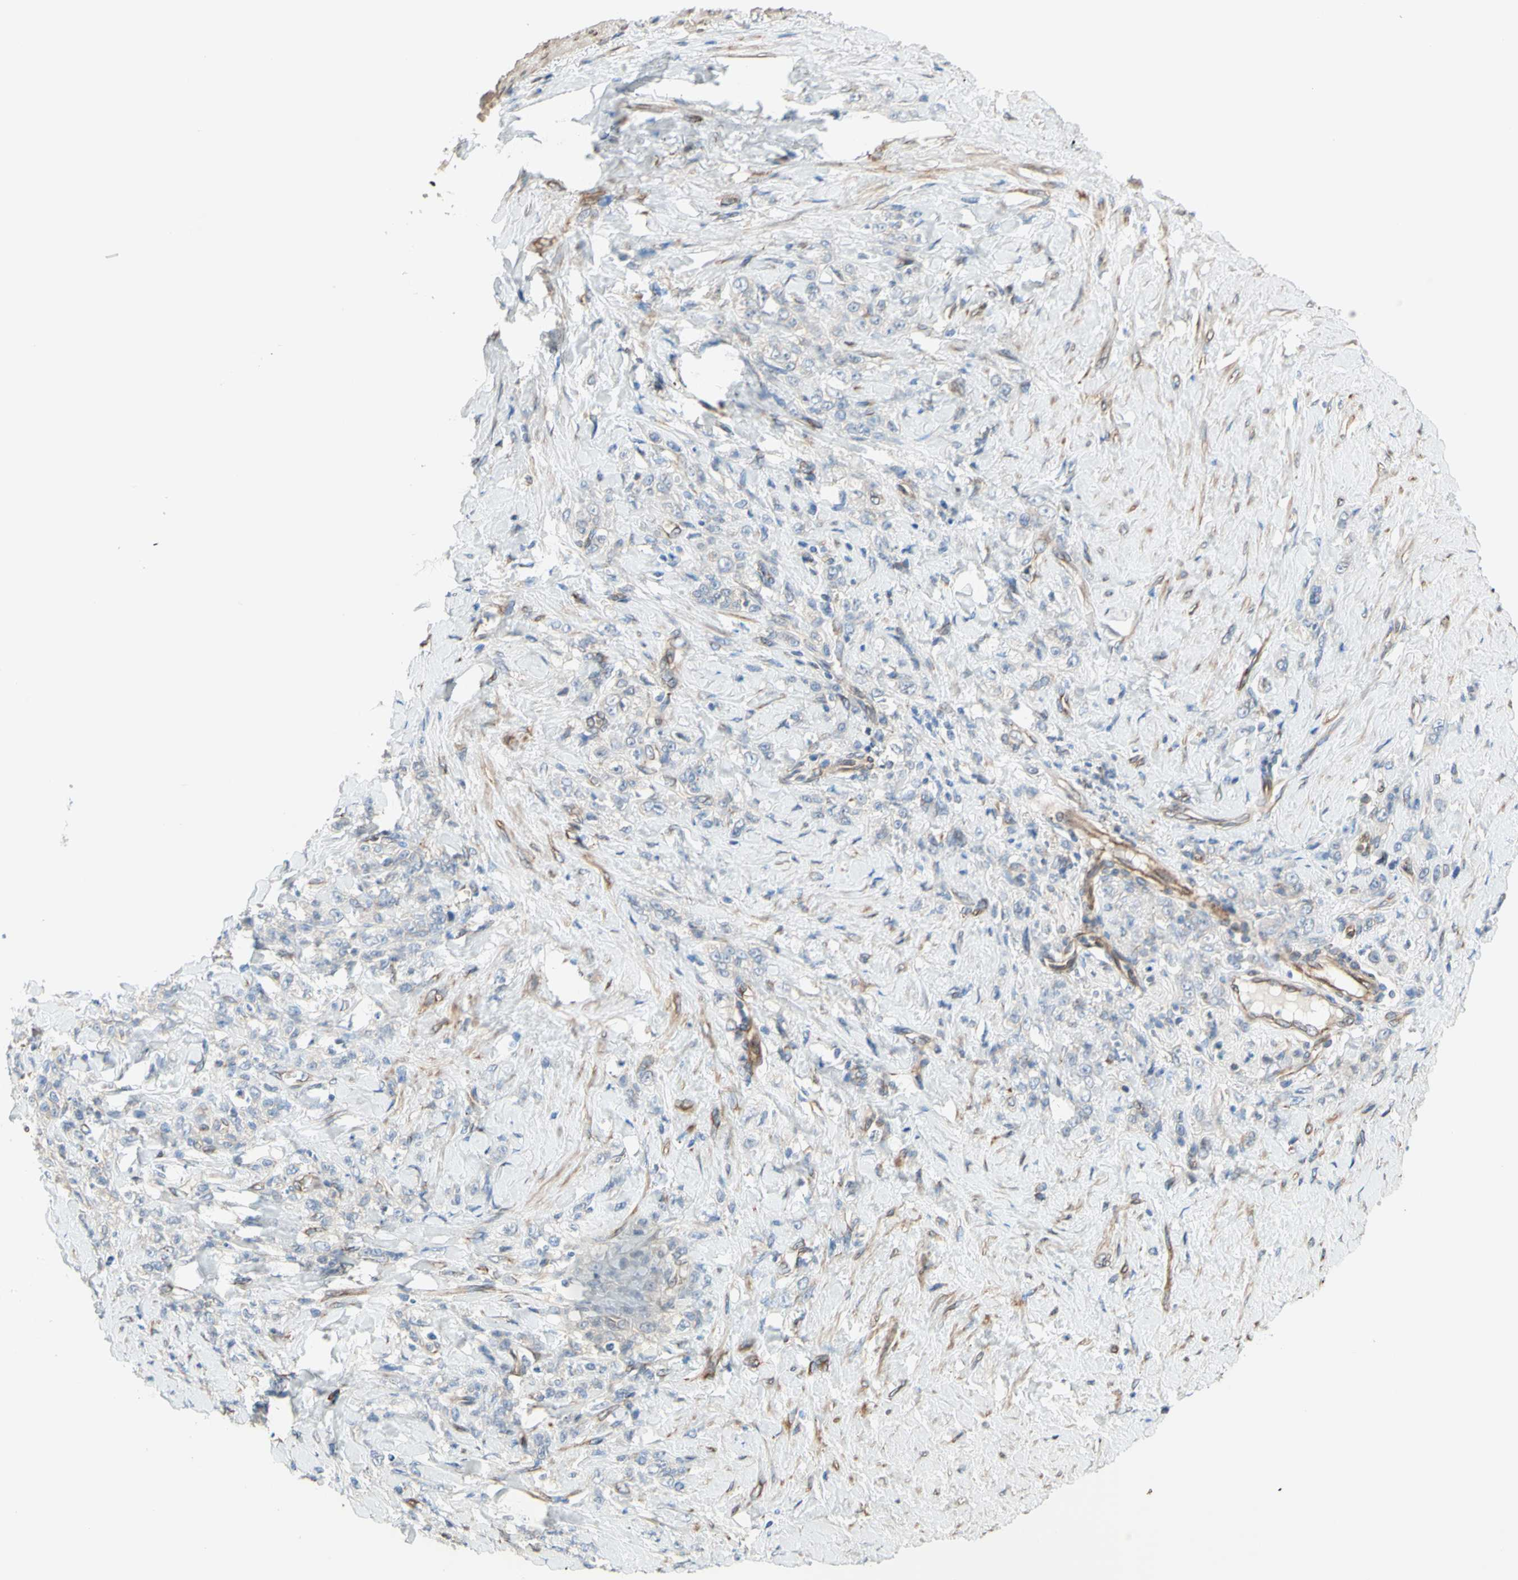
{"staining": {"intensity": "weak", "quantity": "<25%", "location": "cytoplasmic/membranous"}, "tissue": "stomach cancer", "cell_type": "Tumor cells", "image_type": "cancer", "snomed": [{"axis": "morphology", "description": "Adenocarcinoma, NOS"}, {"axis": "topography", "description": "Stomach"}], "caption": "Stomach cancer (adenocarcinoma) stained for a protein using immunohistochemistry reveals no expression tumor cells.", "gene": "TRAF2", "patient": {"sex": "male", "age": 82}}